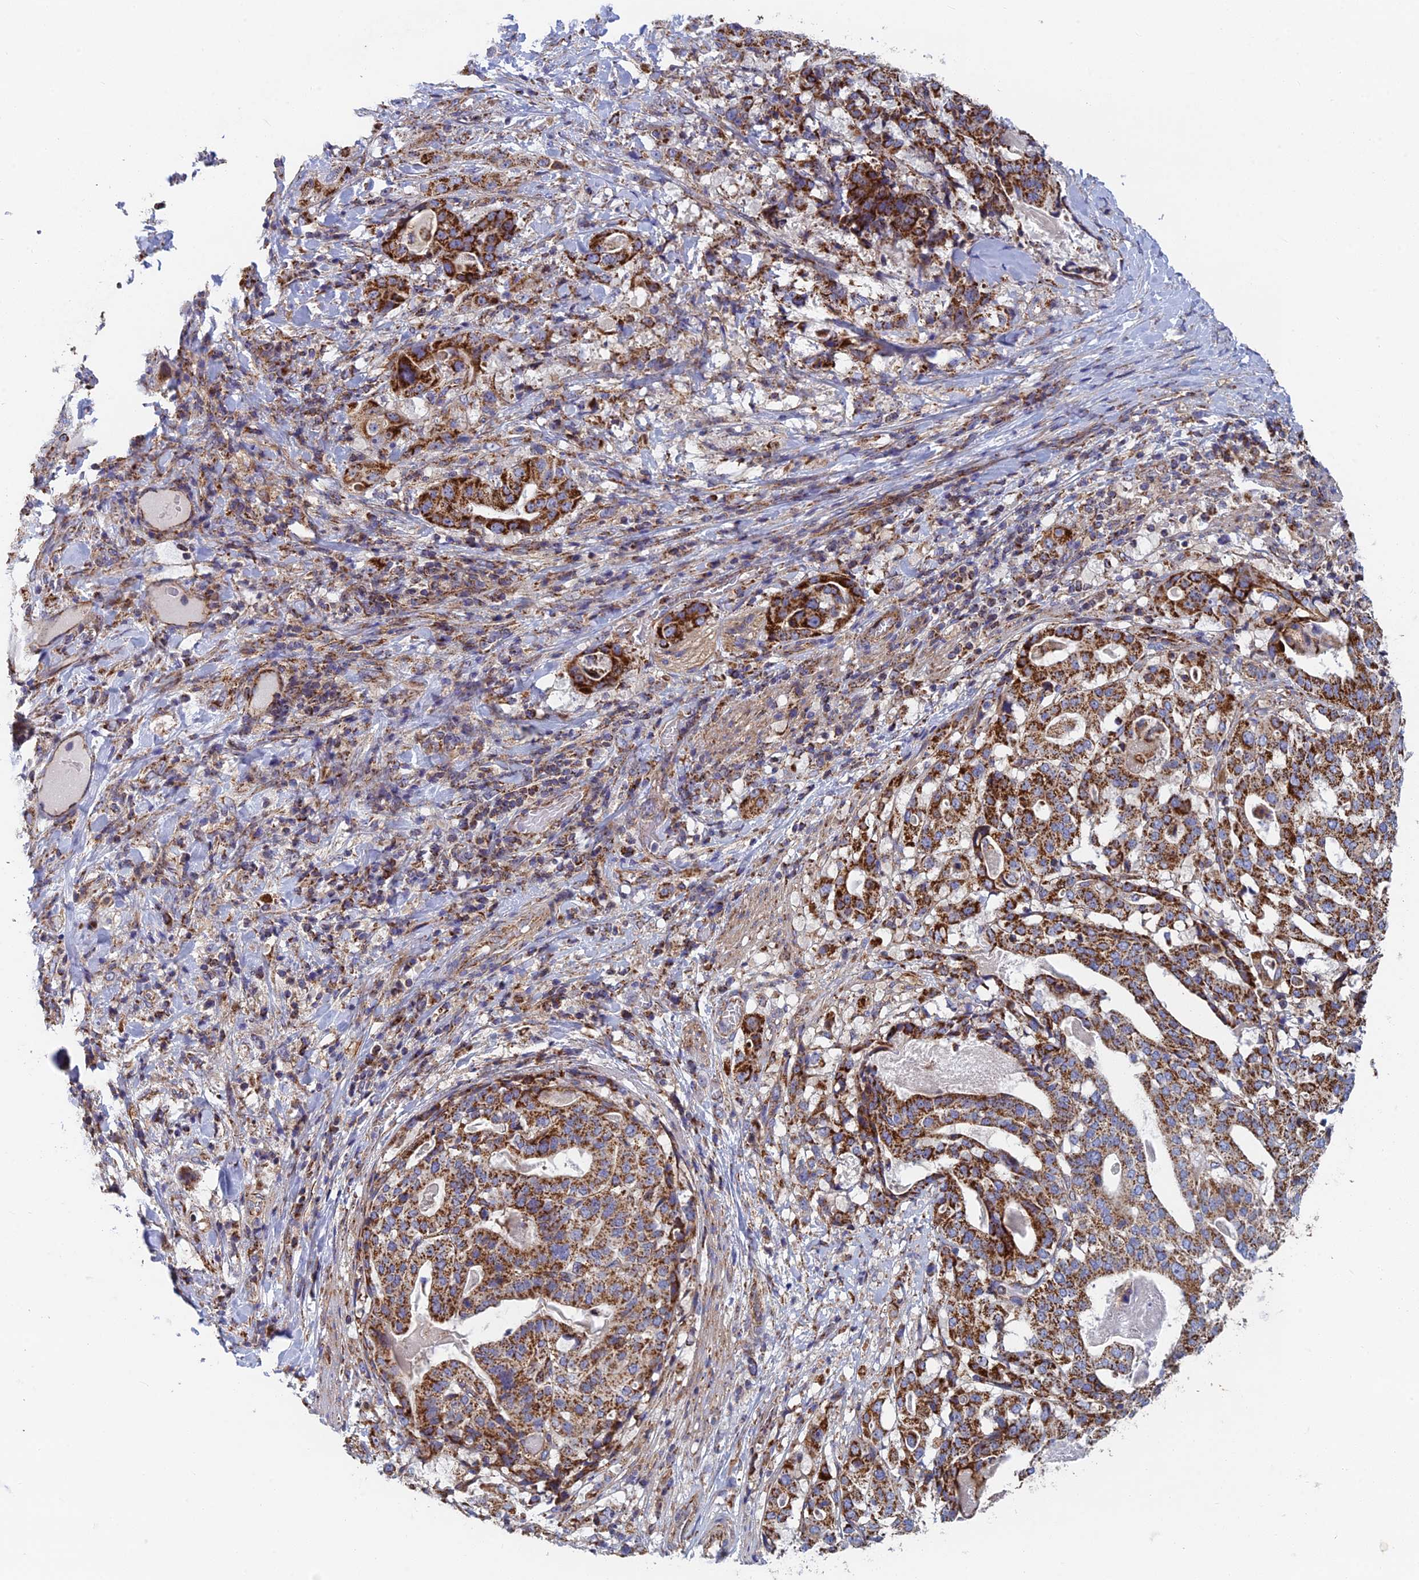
{"staining": {"intensity": "strong", "quantity": ">75%", "location": "cytoplasmic/membranous"}, "tissue": "stomach cancer", "cell_type": "Tumor cells", "image_type": "cancer", "snomed": [{"axis": "morphology", "description": "Adenocarcinoma, NOS"}, {"axis": "topography", "description": "Stomach"}], "caption": "DAB (3,3'-diaminobenzidine) immunohistochemical staining of stomach adenocarcinoma shows strong cytoplasmic/membranous protein expression in about >75% of tumor cells.", "gene": "MRPS9", "patient": {"sex": "male", "age": 48}}